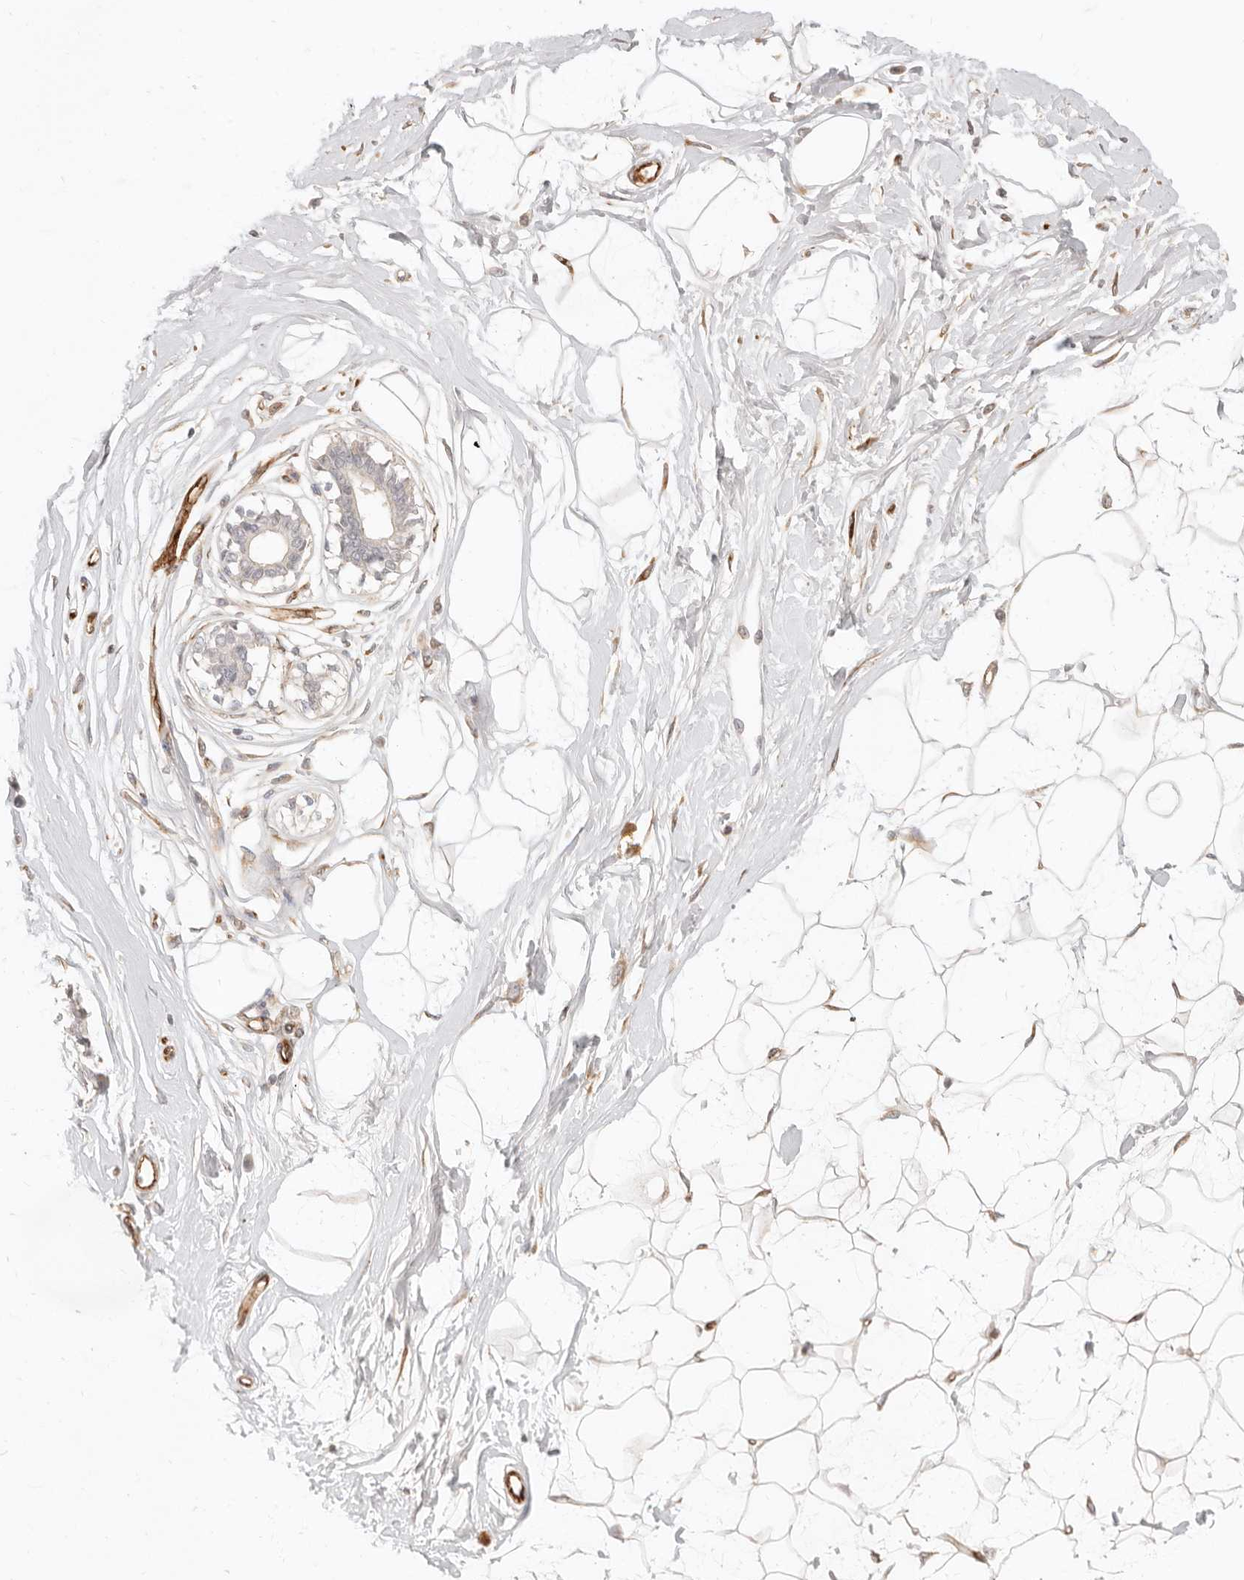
{"staining": {"intensity": "moderate", "quantity": ">75%", "location": "cytoplasmic/membranous"}, "tissue": "breast", "cell_type": "Adipocytes", "image_type": "normal", "snomed": [{"axis": "morphology", "description": "Normal tissue, NOS"}, {"axis": "topography", "description": "Breast"}], "caption": "This histopathology image shows IHC staining of unremarkable breast, with medium moderate cytoplasmic/membranous positivity in about >75% of adipocytes.", "gene": "SASS6", "patient": {"sex": "female", "age": 45}}